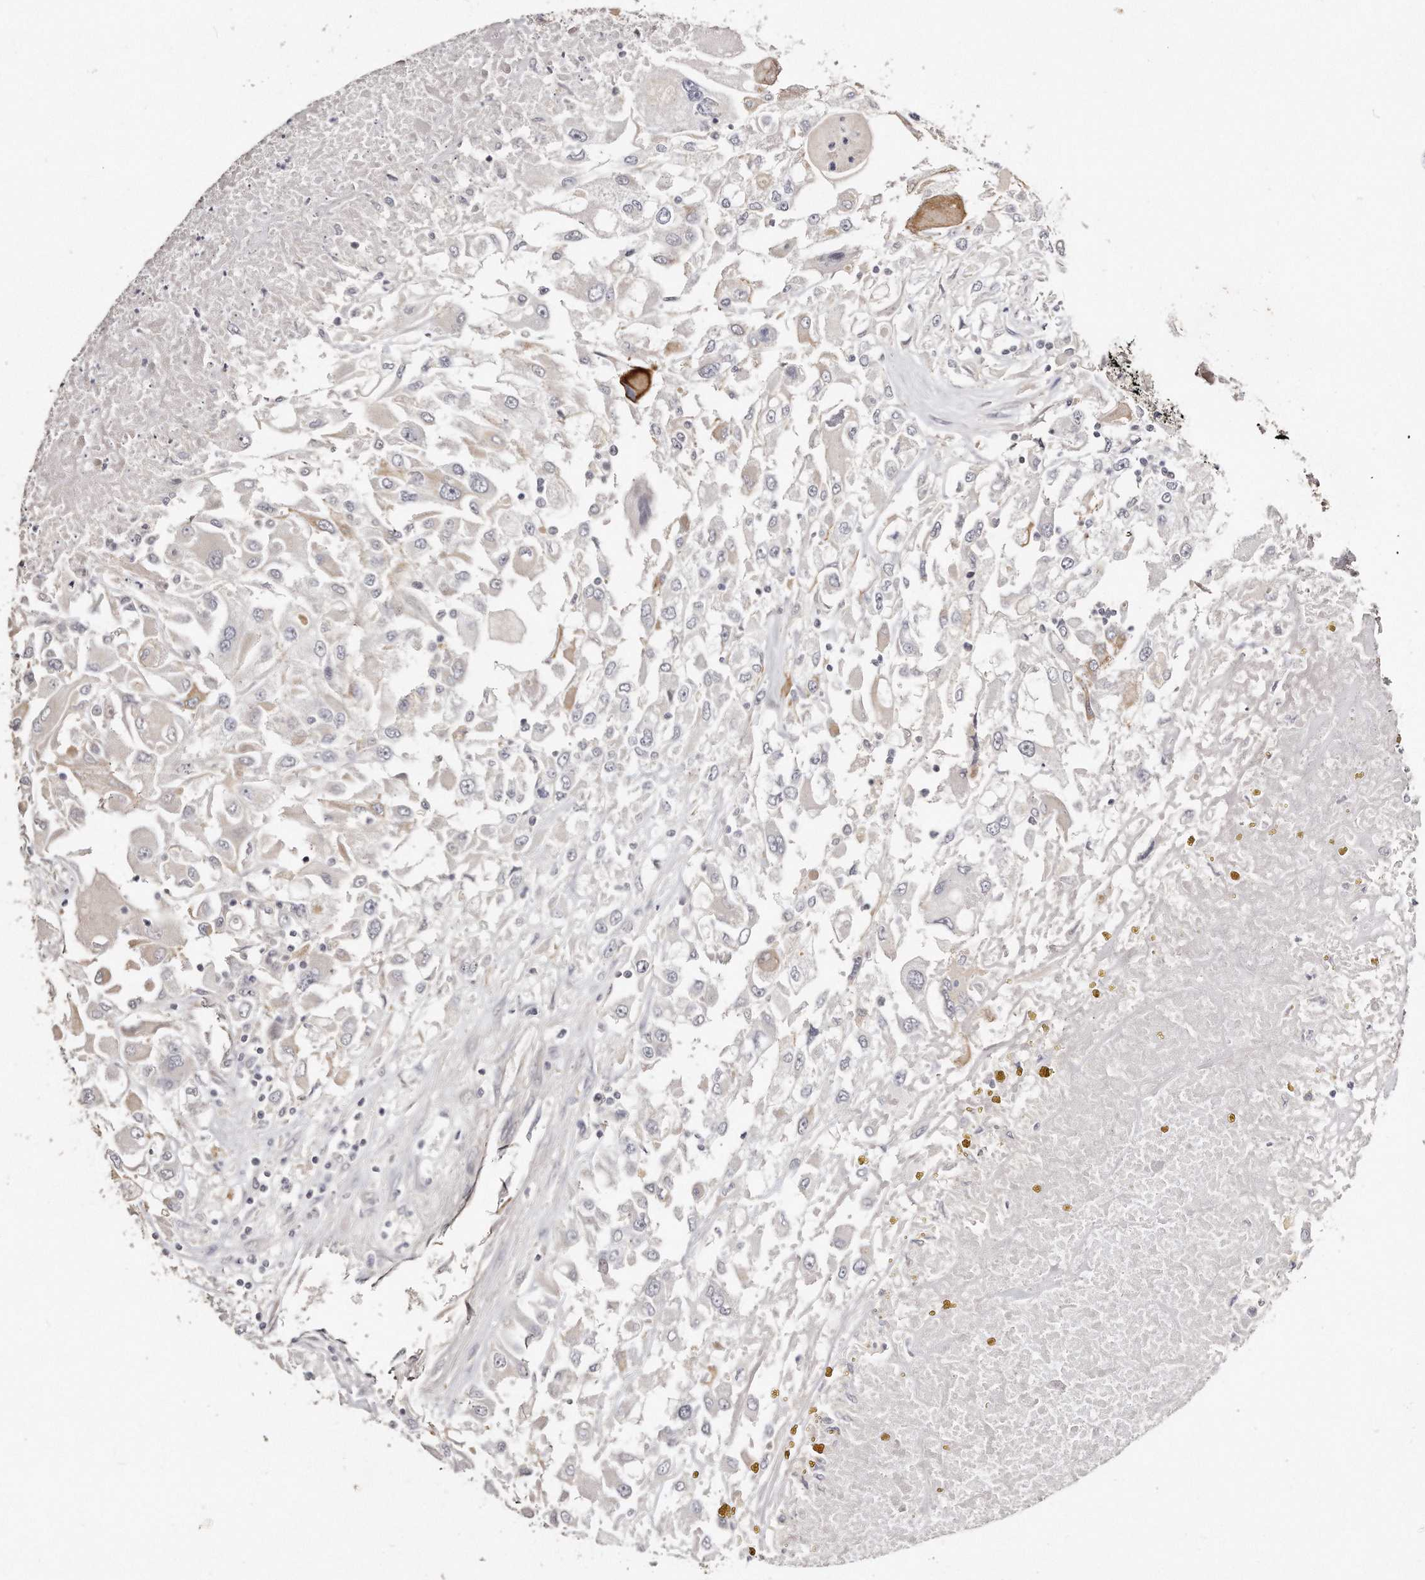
{"staining": {"intensity": "negative", "quantity": "none", "location": "none"}, "tissue": "renal cancer", "cell_type": "Tumor cells", "image_type": "cancer", "snomed": [{"axis": "morphology", "description": "Adenocarcinoma, NOS"}, {"axis": "topography", "description": "Kidney"}], "caption": "Tumor cells show no significant protein staining in renal adenocarcinoma.", "gene": "ZYG11A", "patient": {"sex": "female", "age": 52}}